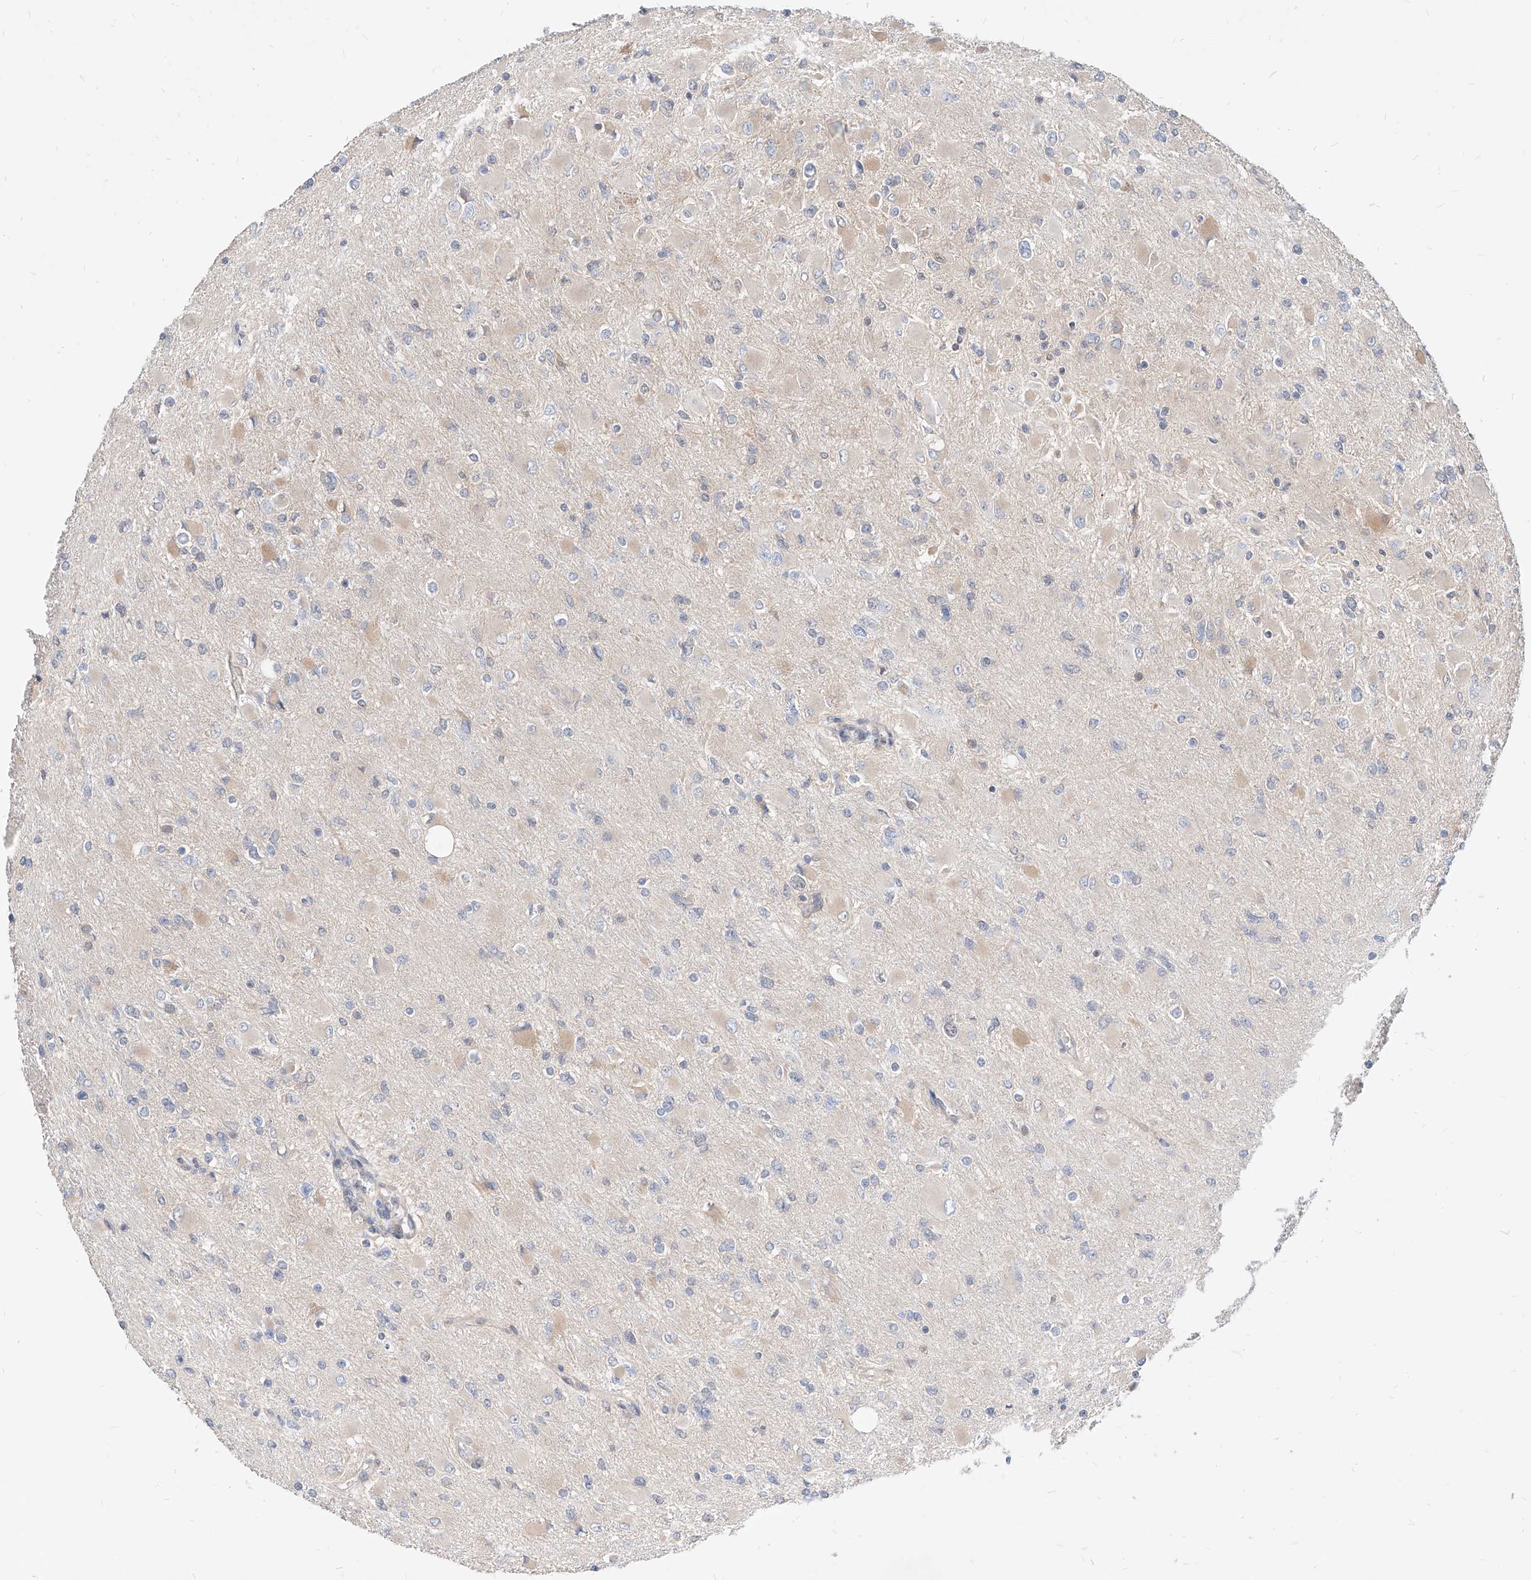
{"staining": {"intensity": "negative", "quantity": "none", "location": "none"}, "tissue": "glioma", "cell_type": "Tumor cells", "image_type": "cancer", "snomed": [{"axis": "morphology", "description": "Glioma, malignant, High grade"}, {"axis": "topography", "description": "Cerebral cortex"}], "caption": "This is an immunohistochemistry (IHC) image of human glioma. There is no staining in tumor cells.", "gene": "TSNAX", "patient": {"sex": "female", "age": 36}}